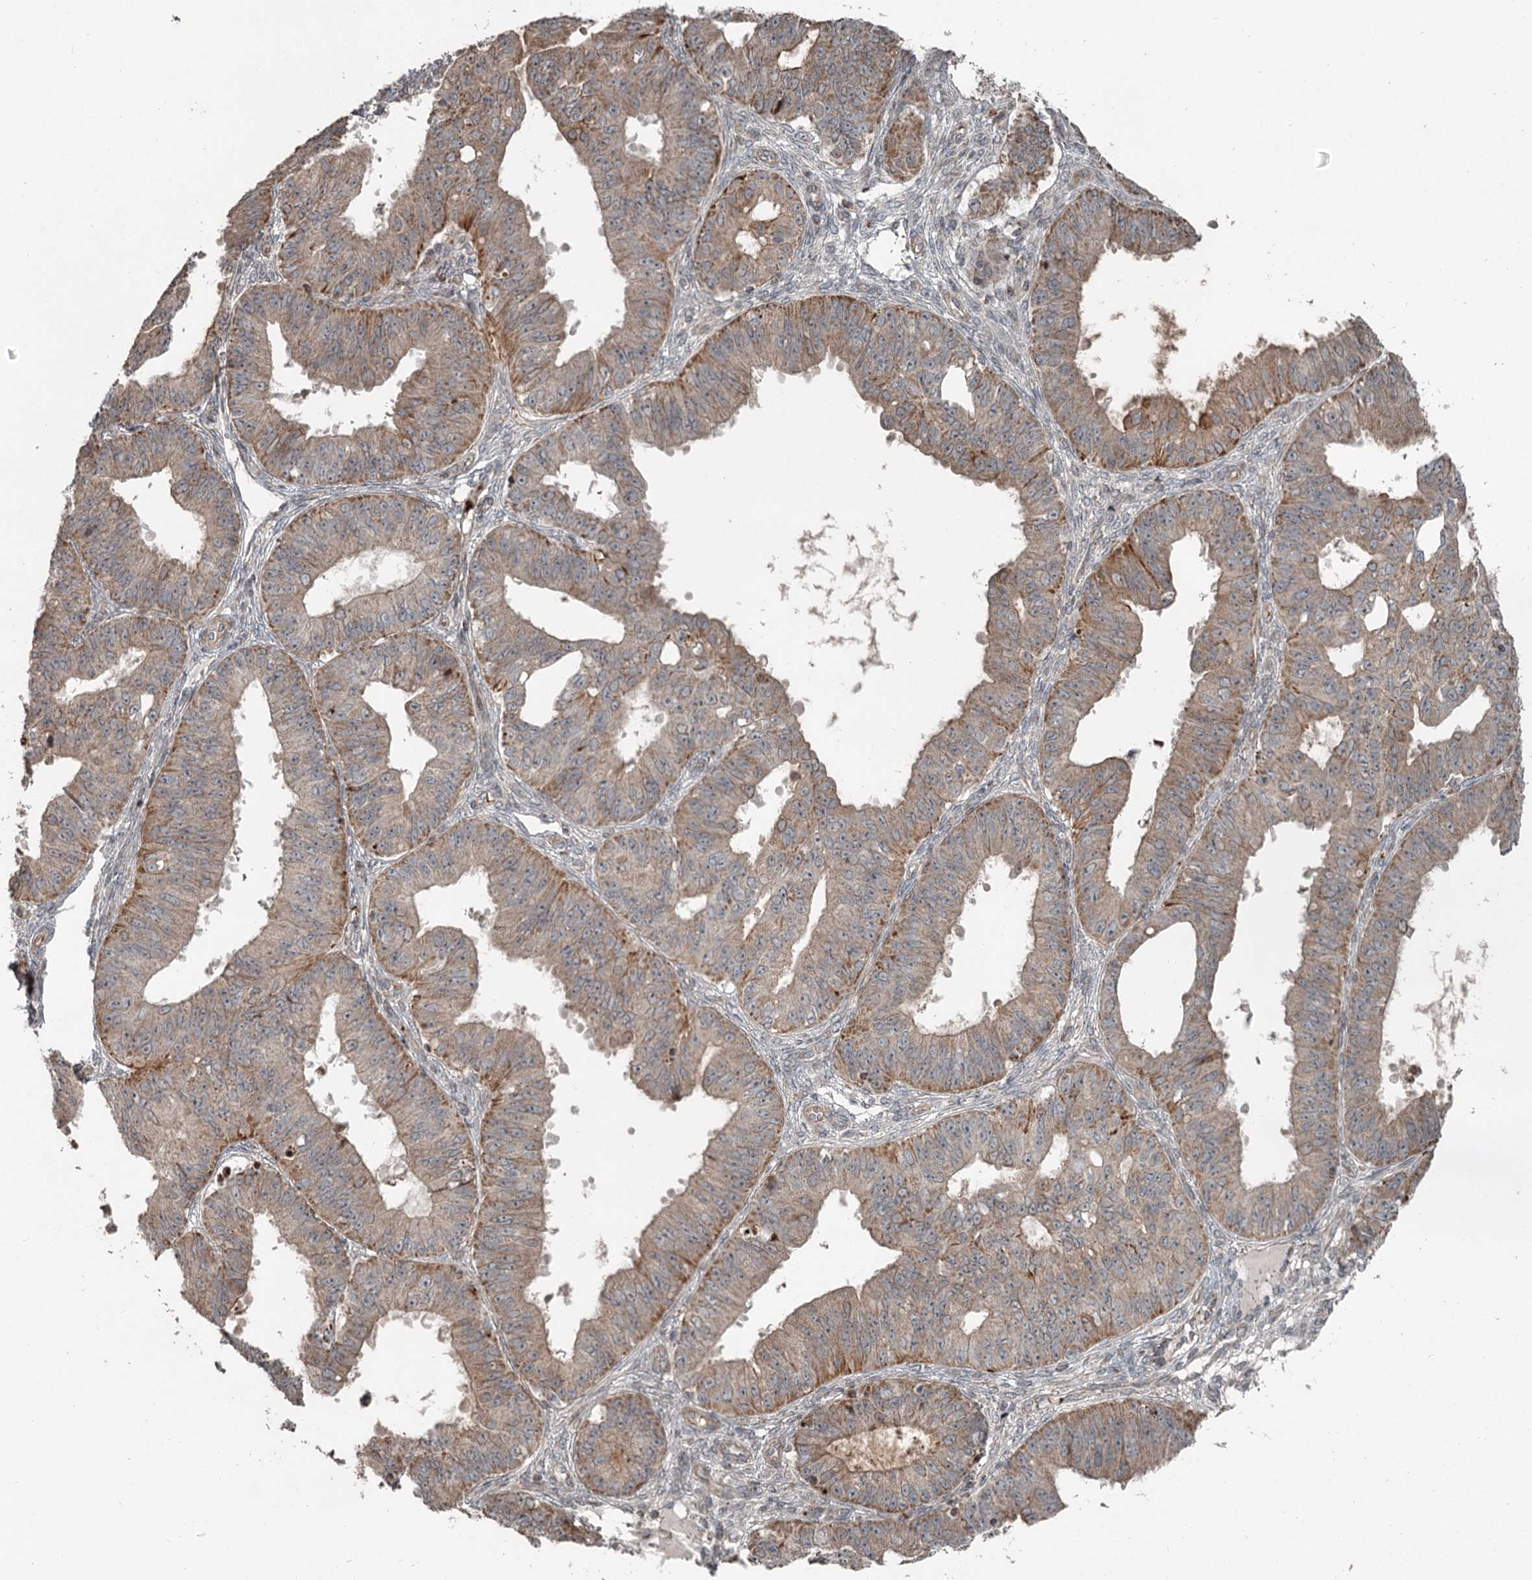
{"staining": {"intensity": "moderate", "quantity": ">75%", "location": "cytoplasmic/membranous"}, "tissue": "ovarian cancer", "cell_type": "Tumor cells", "image_type": "cancer", "snomed": [{"axis": "morphology", "description": "Carcinoma, endometroid"}, {"axis": "topography", "description": "Appendix"}, {"axis": "topography", "description": "Ovary"}], "caption": "Immunohistochemistry (DAB (3,3'-diaminobenzidine)) staining of human ovarian cancer reveals moderate cytoplasmic/membranous protein expression in approximately >75% of tumor cells. Using DAB (3,3'-diaminobenzidine) (brown) and hematoxylin (blue) stains, captured at high magnification using brightfield microscopy.", "gene": "RASSF8", "patient": {"sex": "female", "age": 42}}